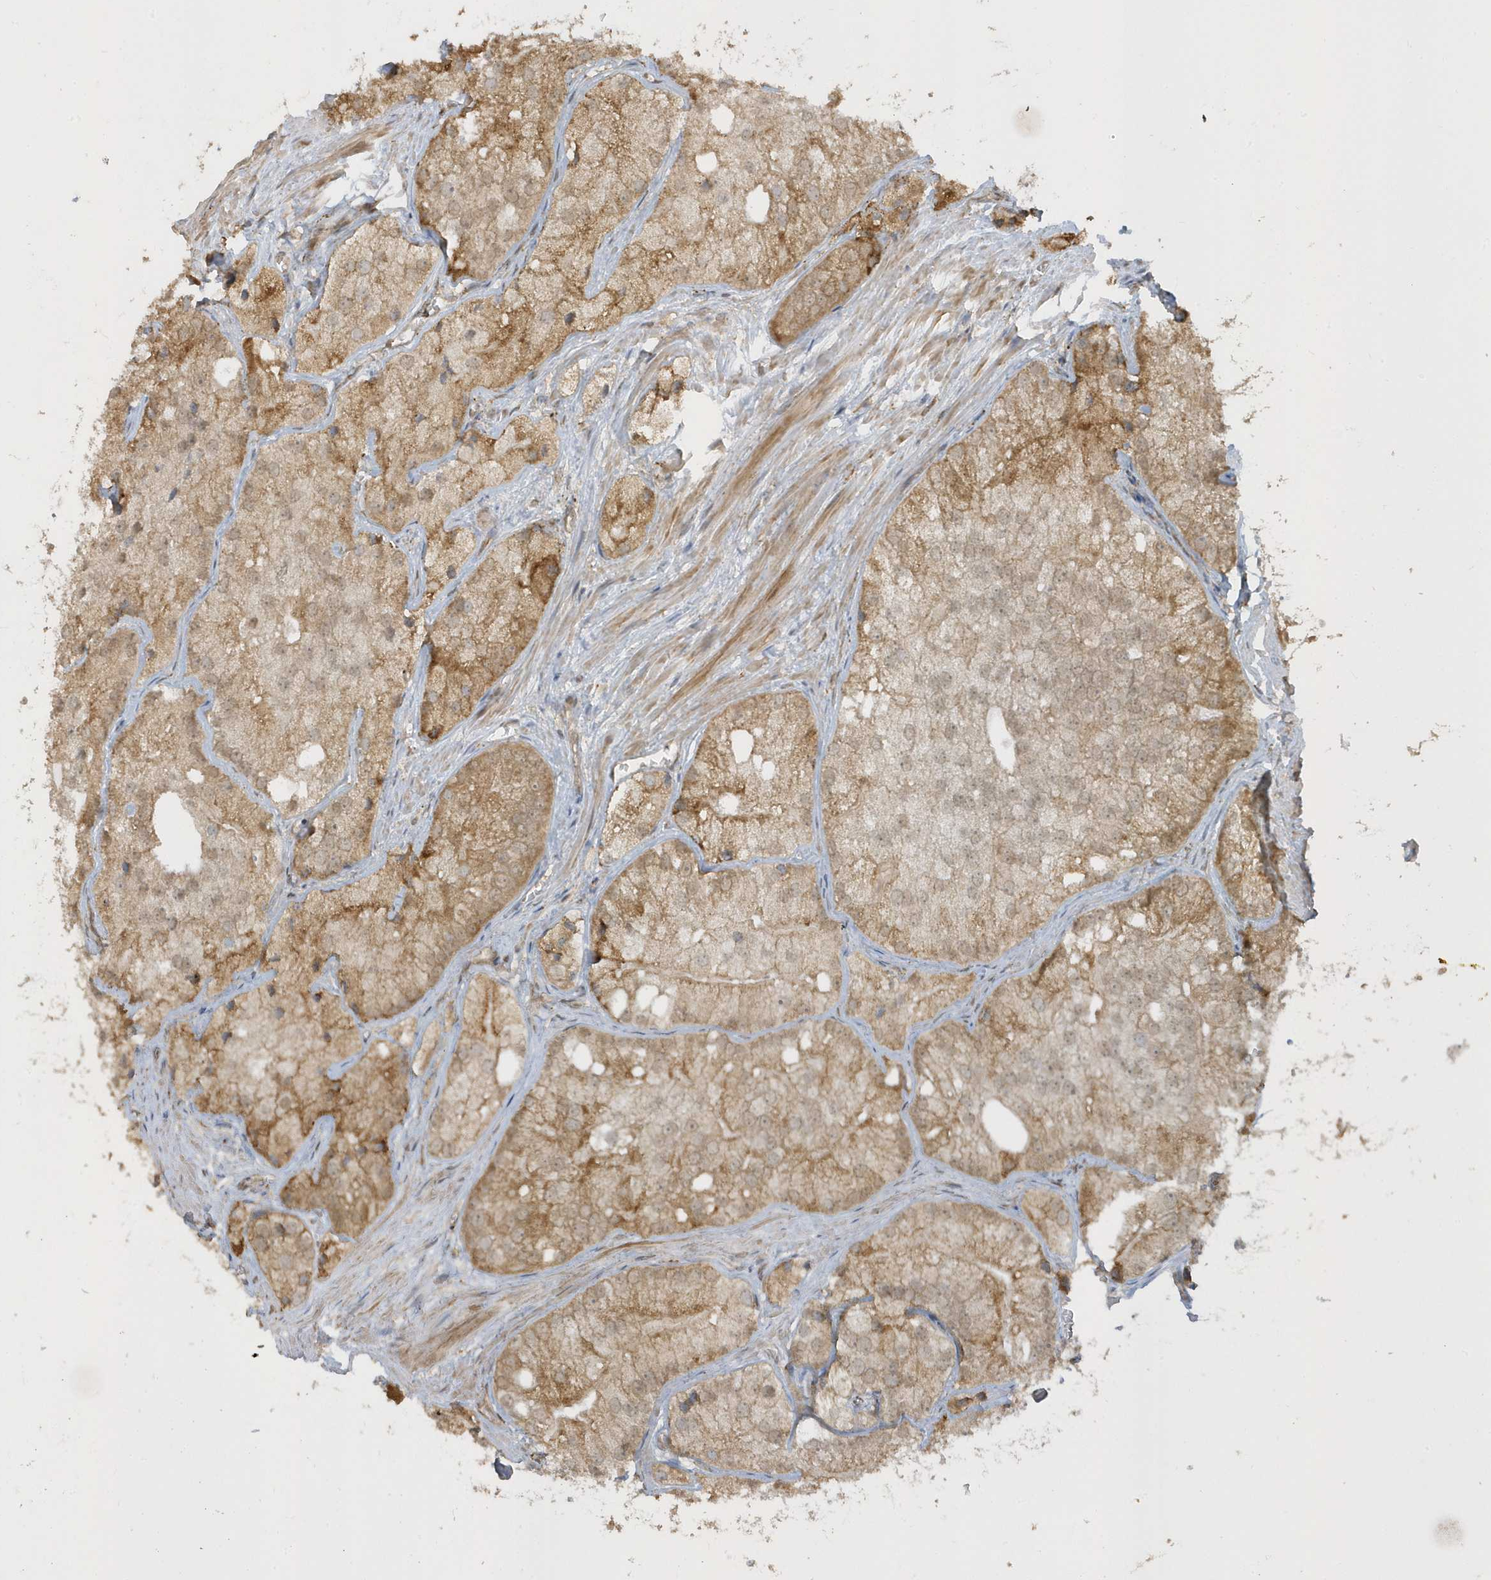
{"staining": {"intensity": "moderate", "quantity": ">75%", "location": "cytoplasmic/membranous"}, "tissue": "prostate cancer", "cell_type": "Tumor cells", "image_type": "cancer", "snomed": [{"axis": "morphology", "description": "Adenocarcinoma, Low grade"}, {"axis": "topography", "description": "Prostate"}], "caption": "IHC histopathology image of adenocarcinoma (low-grade) (prostate) stained for a protein (brown), which demonstrates medium levels of moderate cytoplasmic/membranous positivity in approximately >75% of tumor cells.", "gene": "METTL21A", "patient": {"sex": "male", "age": 69}}